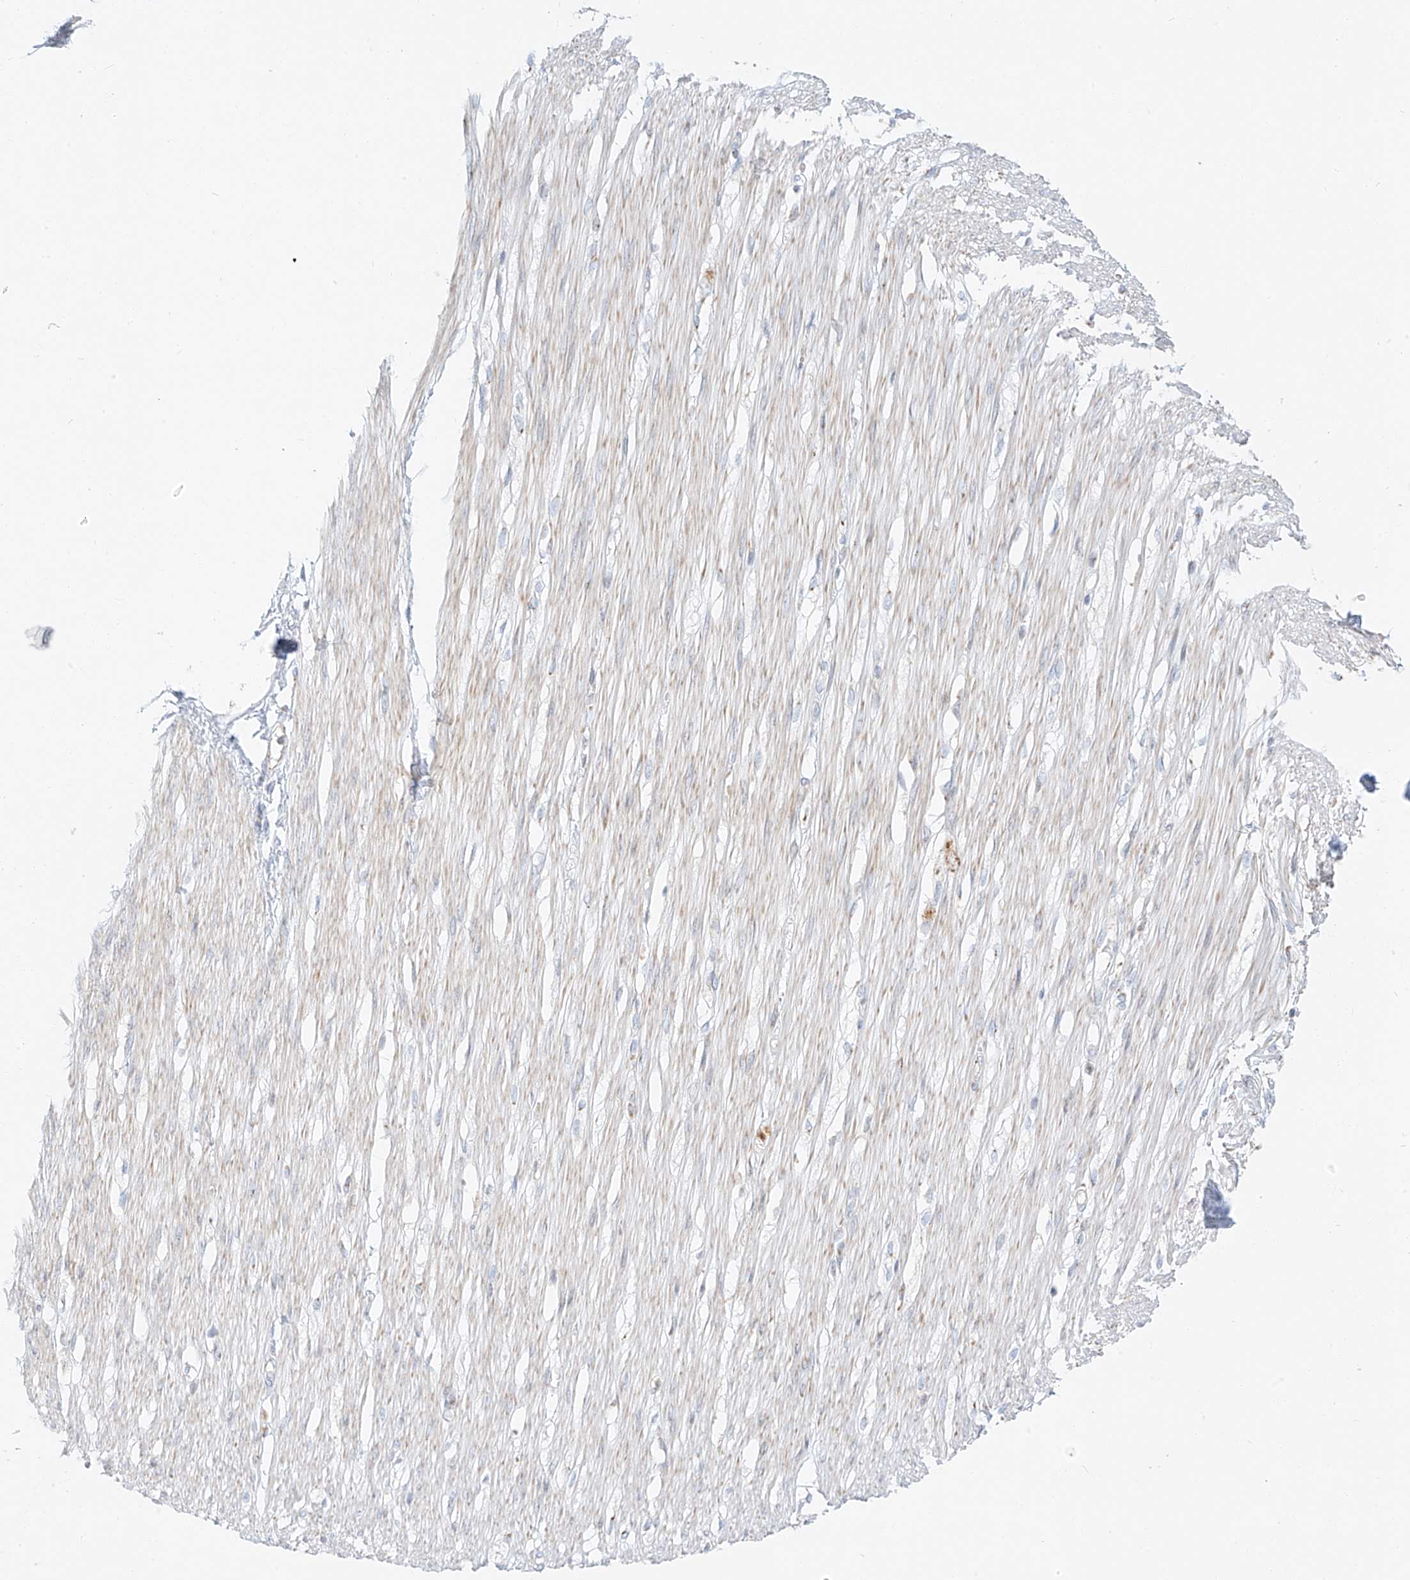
{"staining": {"intensity": "weak", "quantity": "25%-75%", "location": "cytoplasmic/membranous"}, "tissue": "smooth muscle", "cell_type": "Smooth muscle cells", "image_type": "normal", "snomed": [{"axis": "morphology", "description": "Normal tissue, NOS"}, {"axis": "morphology", "description": "Adenocarcinoma, NOS"}, {"axis": "topography", "description": "Colon"}, {"axis": "topography", "description": "Peripheral nerve tissue"}], "caption": "This micrograph demonstrates immunohistochemistry staining of unremarkable smooth muscle, with low weak cytoplasmic/membranous staining in approximately 25%-75% of smooth muscle cells.", "gene": "SLC35F6", "patient": {"sex": "male", "age": 14}}